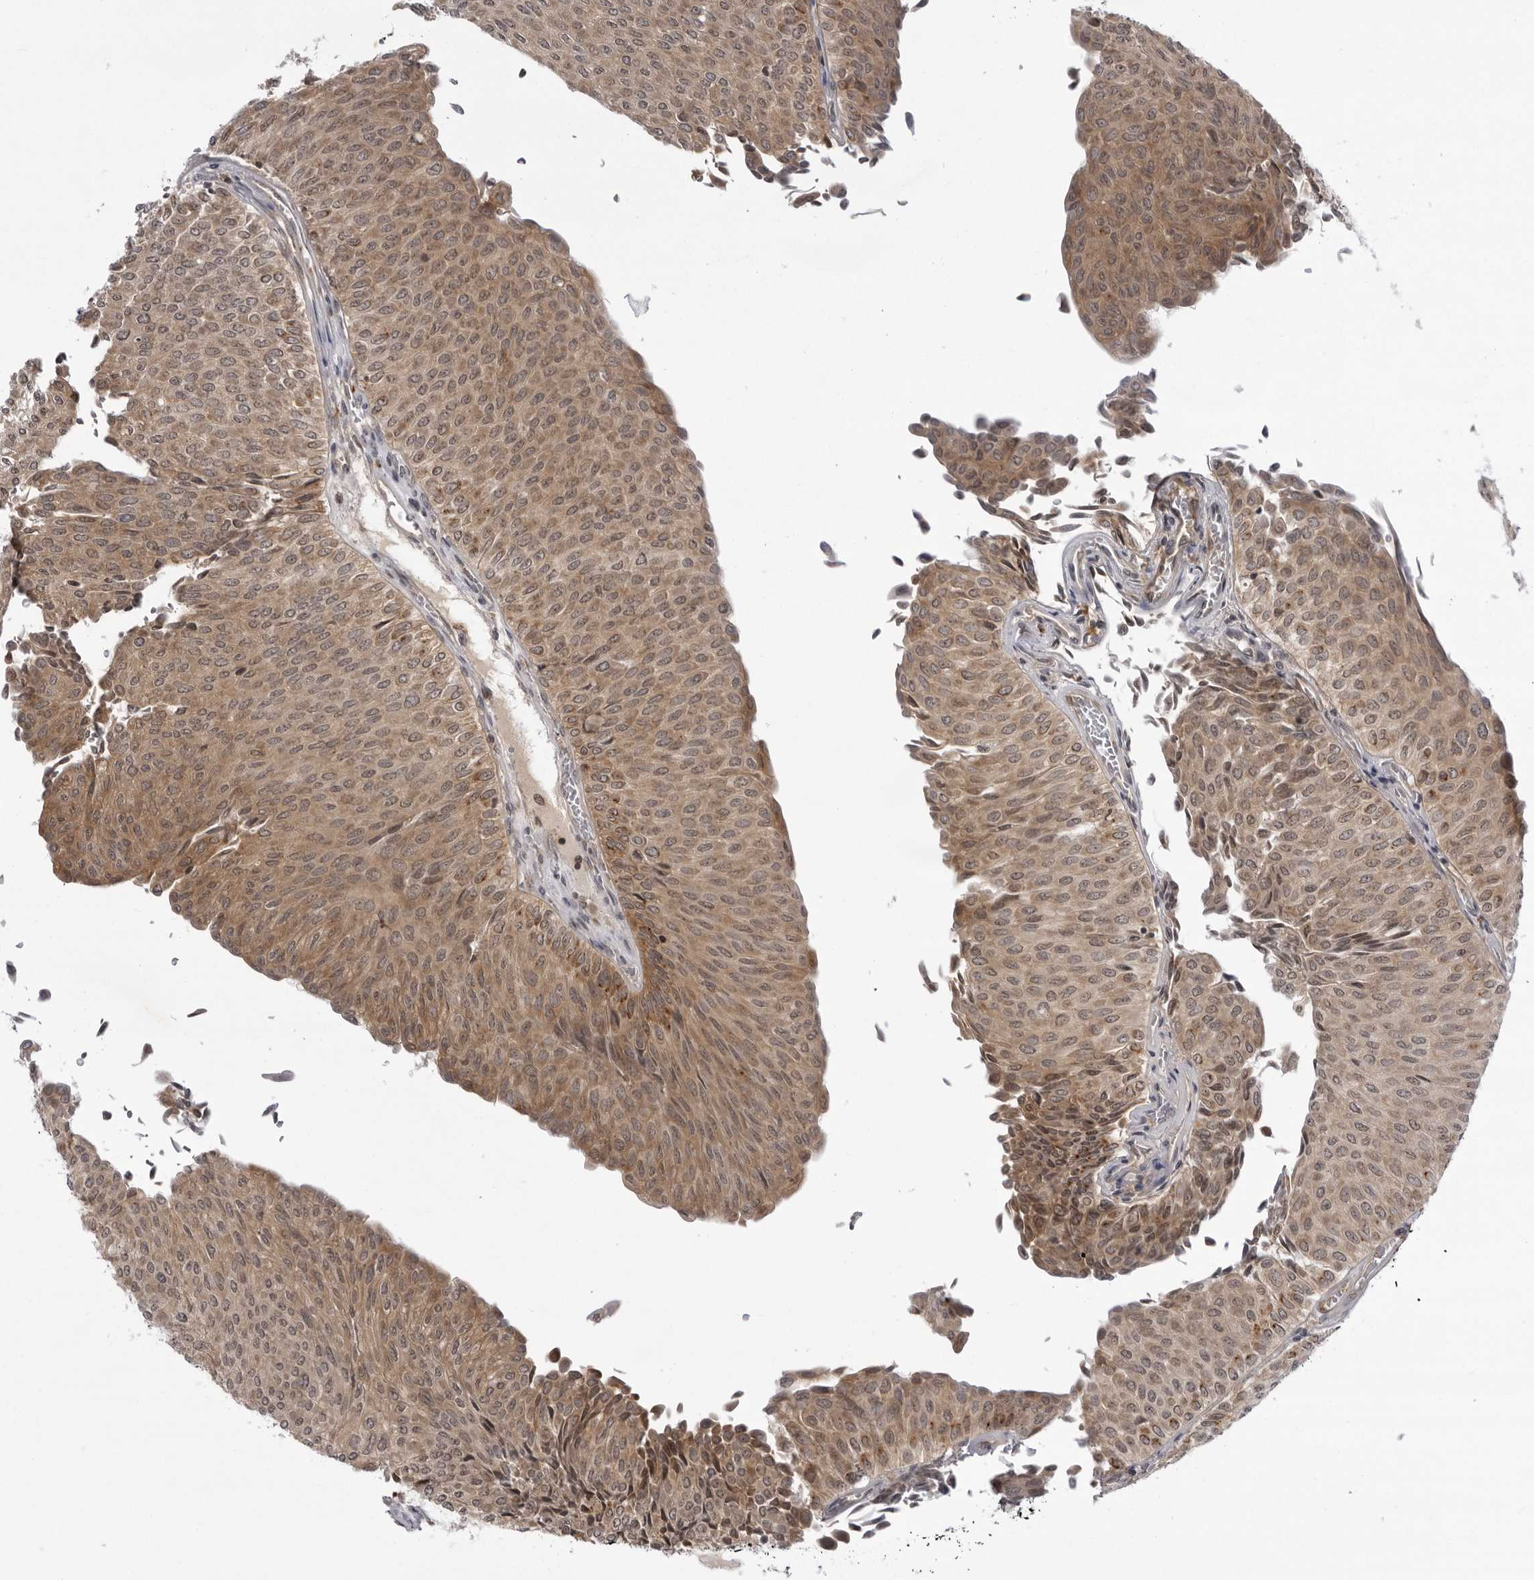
{"staining": {"intensity": "moderate", "quantity": ">75%", "location": "cytoplasmic/membranous"}, "tissue": "urothelial cancer", "cell_type": "Tumor cells", "image_type": "cancer", "snomed": [{"axis": "morphology", "description": "Urothelial carcinoma, Low grade"}, {"axis": "topography", "description": "Urinary bladder"}], "caption": "Approximately >75% of tumor cells in human urothelial cancer display moderate cytoplasmic/membranous protein positivity as visualized by brown immunohistochemical staining.", "gene": "USP43", "patient": {"sex": "male", "age": 78}}